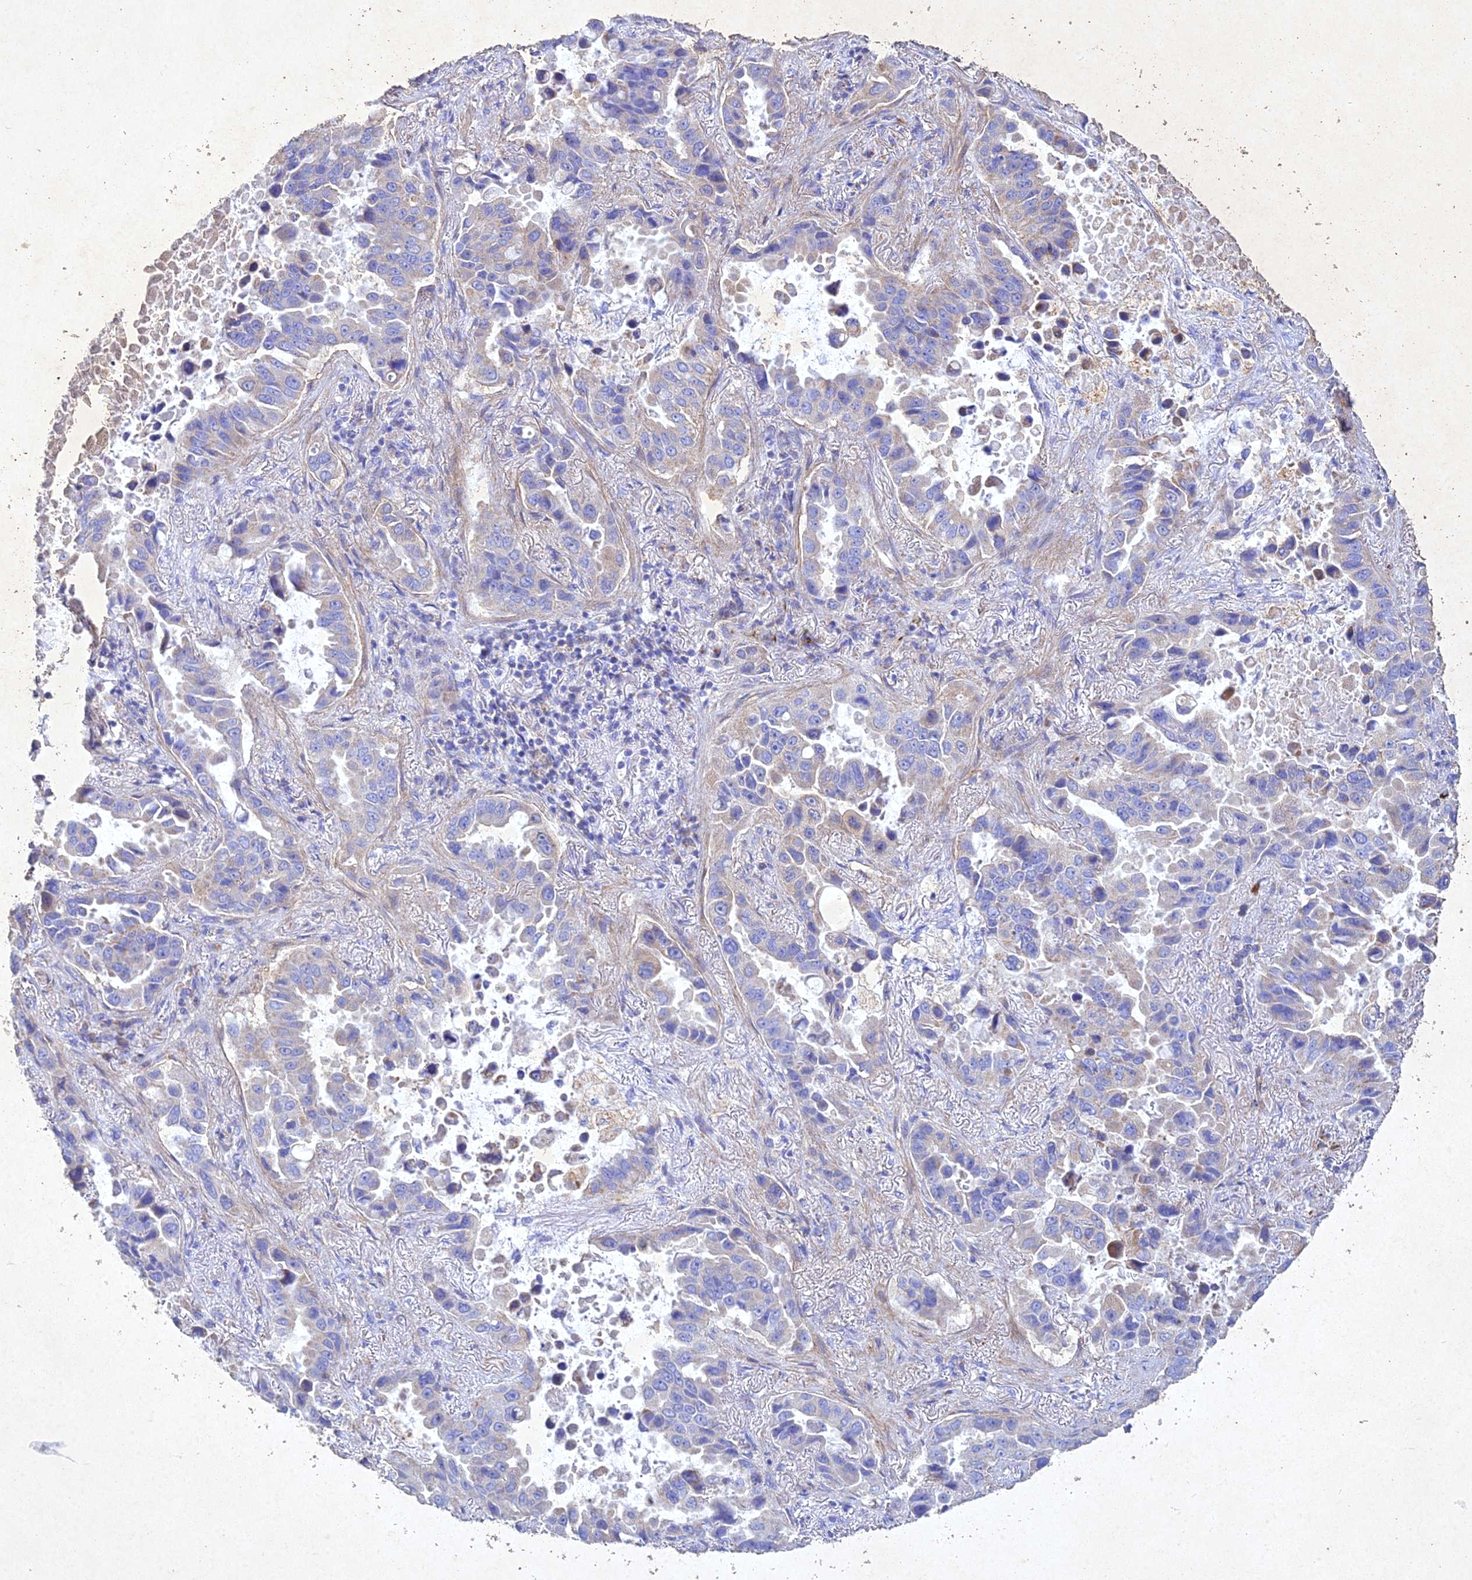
{"staining": {"intensity": "negative", "quantity": "none", "location": "none"}, "tissue": "lung cancer", "cell_type": "Tumor cells", "image_type": "cancer", "snomed": [{"axis": "morphology", "description": "Adenocarcinoma, NOS"}, {"axis": "topography", "description": "Lung"}], "caption": "IHC histopathology image of lung adenocarcinoma stained for a protein (brown), which demonstrates no staining in tumor cells.", "gene": "NDUFV1", "patient": {"sex": "male", "age": 64}}